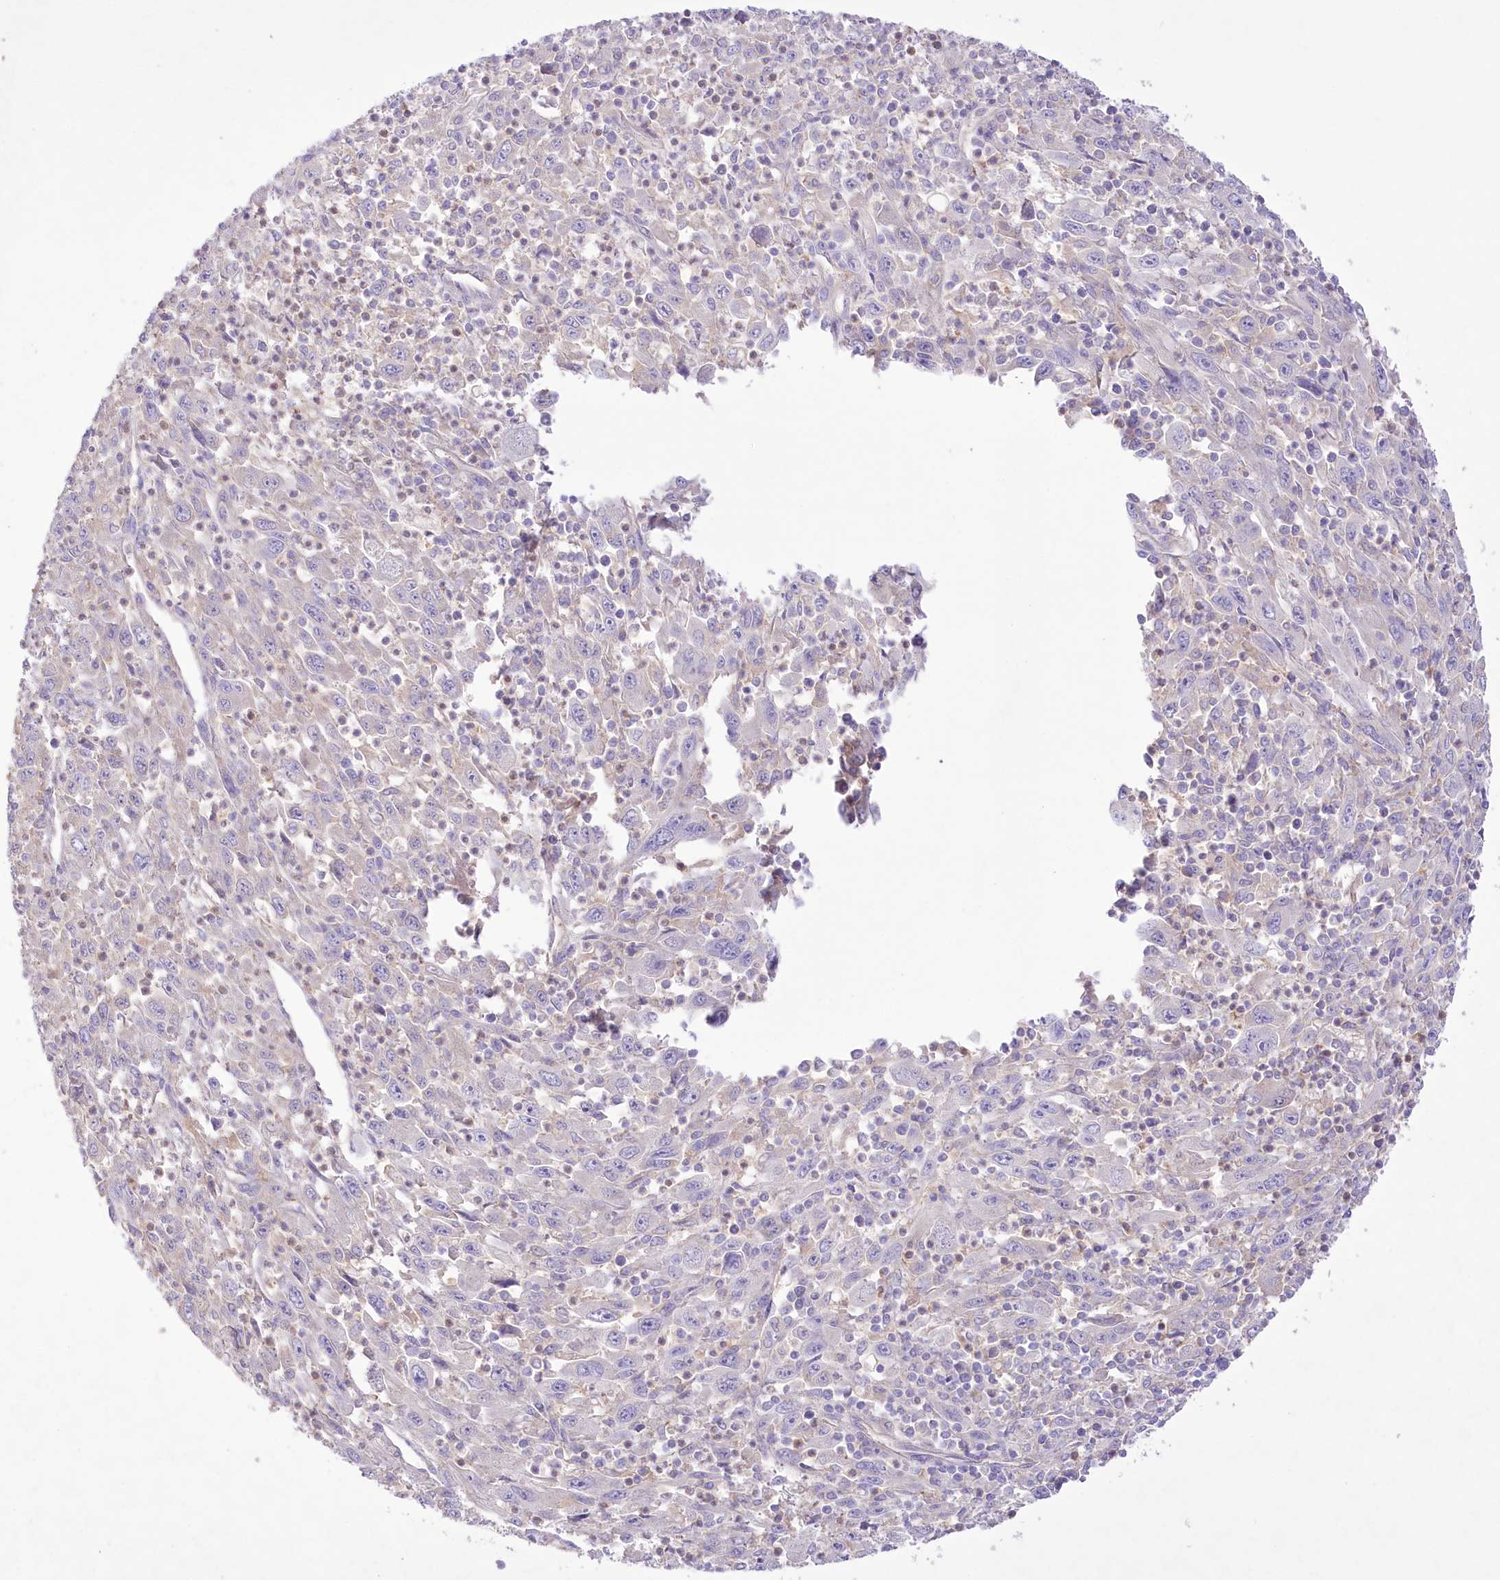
{"staining": {"intensity": "negative", "quantity": "none", "location": "none"}, "tissue": "melanoma", "cell_type": "Tumor cells", "image_type": "cancer", "snomed": [{"axis": "morphology", "description": "Malignant melanoma, Metastatic site"}, {"axis": "topography", "description": "Skin"}], "caption": "The histopathology image exhibits no staining of tumor cells in malignant melanoma (metastatic site). (DAB immunohistochemistry (IHC) with hematoxylin counter stain).", "gene": "PRSS53", "patient": {"sex": "female", "age": 56}}